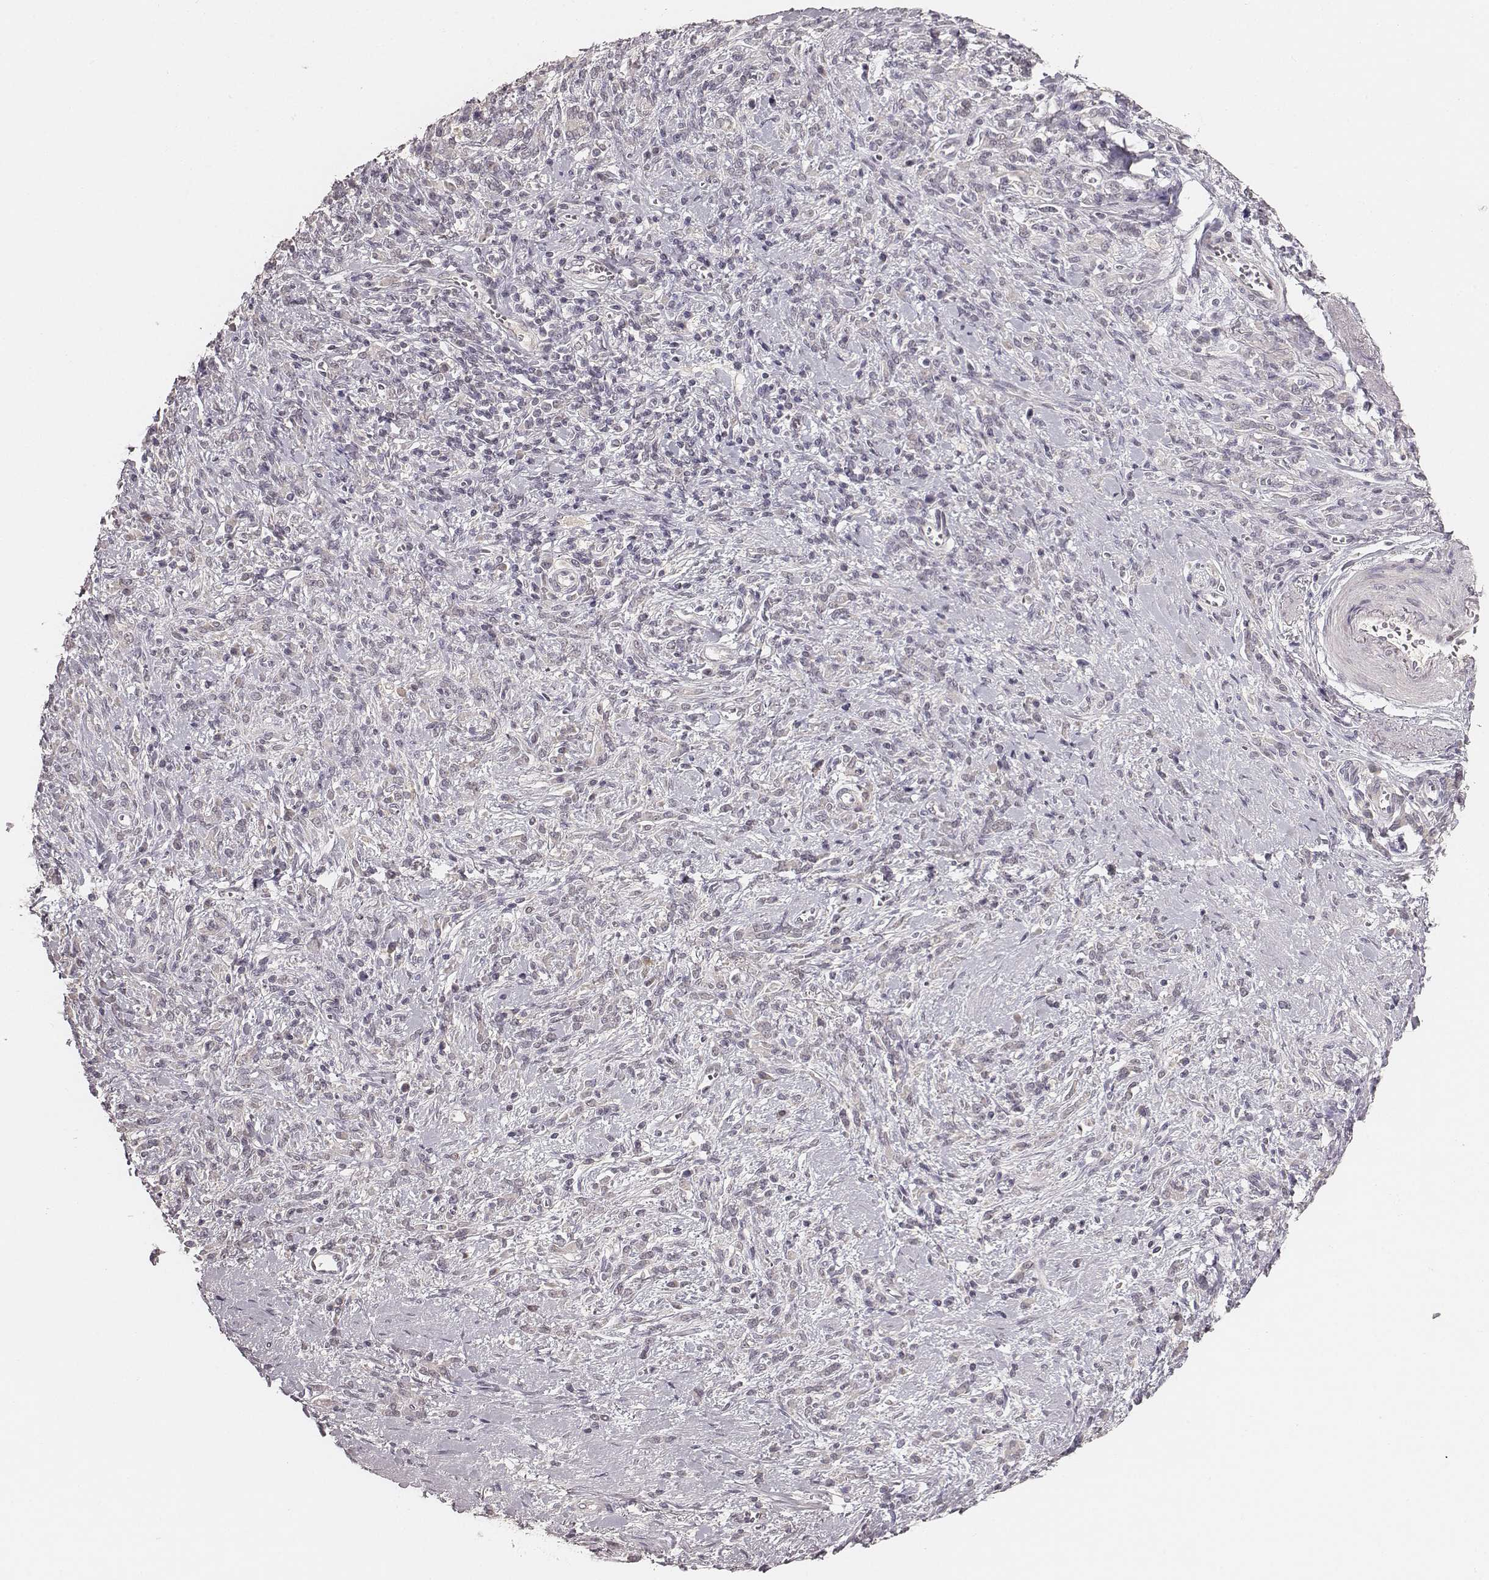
{"staining": {"intensity": "negative", "quantity": "none", "location": "none"}, "tissue": "stomach cancer", "cell_type": "Tumor cells", "image_type": "cancer", "snomed": [{"axis": "morphology", "description": "Adenocarcinoma, NOS"}, {"axis": "topography", "description": "Stomach"}], "caption": "Stomach cancer was stained to show a protein in brown. There is no significant staining in tumor cells.", "gene": "LY6K", "patient": {"sex": "female", "age": 57}}